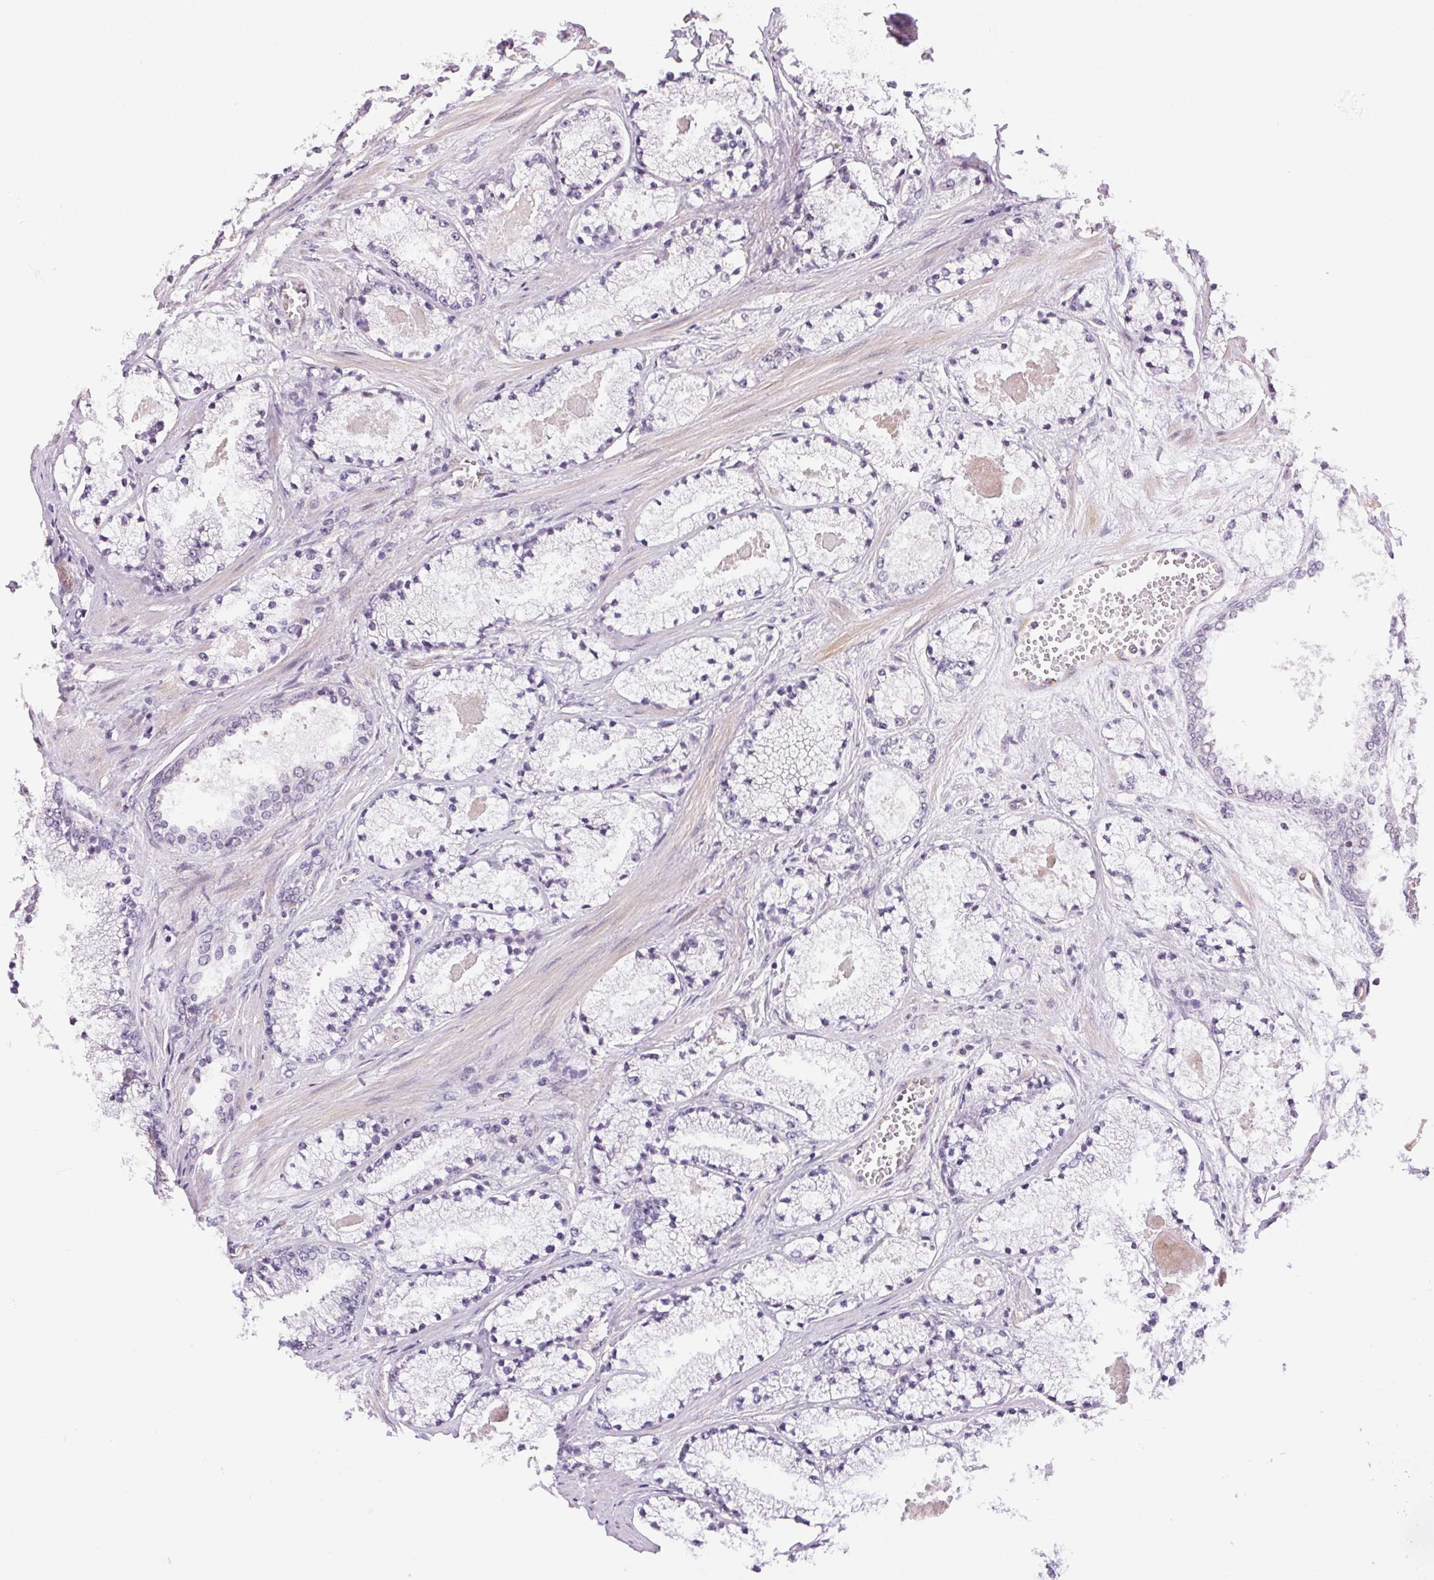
{"staining": {"intensity": "negative", "quantity": "none", "location": "none"}, "tissue": "prostate cancer", "cell_type": "Tumor cells", "image_type": "cancer", "snomed": [{"axis": "morphology", "description": "Adenocarcinoma, High grade"}, {"axis": "topography", "description": "Prostate"}], "caption": "The photomicrograph shows no significant positivity in tumor cells of prostate cancer.", "gene": "GYG2", "patient": {"sex": "male", "age": 63}}